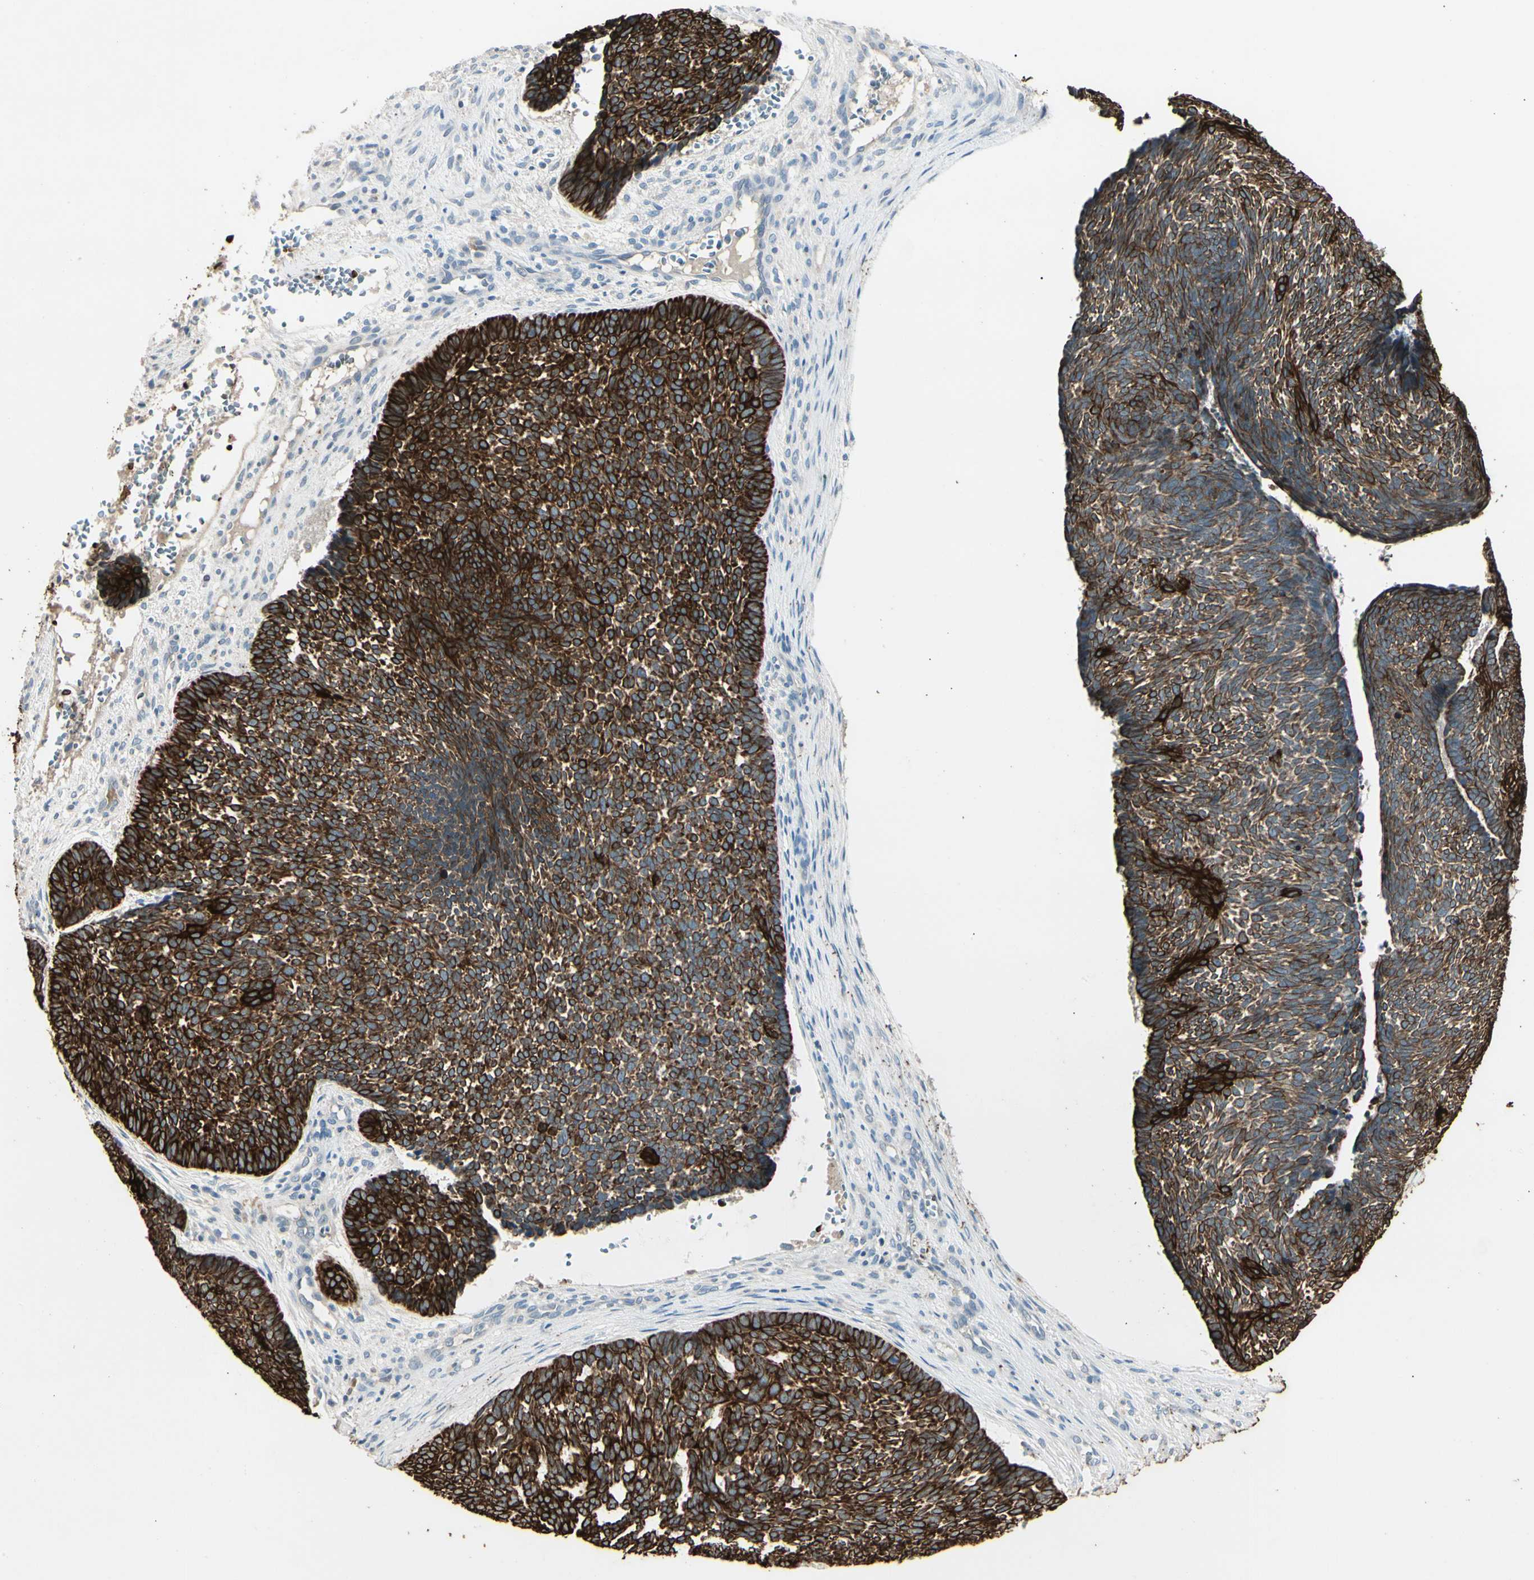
{"staining": {"intensity": "strong", "quantity": ">75%", "location": "cytoplasmic/membranous"}, "tissue": "skin cancer", "cell_type": "Tumor cells", "image_type": "cancer", "snomed": [{"axis": "morphology", "description": "Basal cell carcinoma"}, {"axis": "topography", "description": "Skin"}], "caption": "Protein staining exhibits strong cytoplasmic/membranous expression in about >75% of tumor cells in skin basal cell carcinoma.", "gene": "SKIL", "patient": {"sex": "male", "age": 84}}